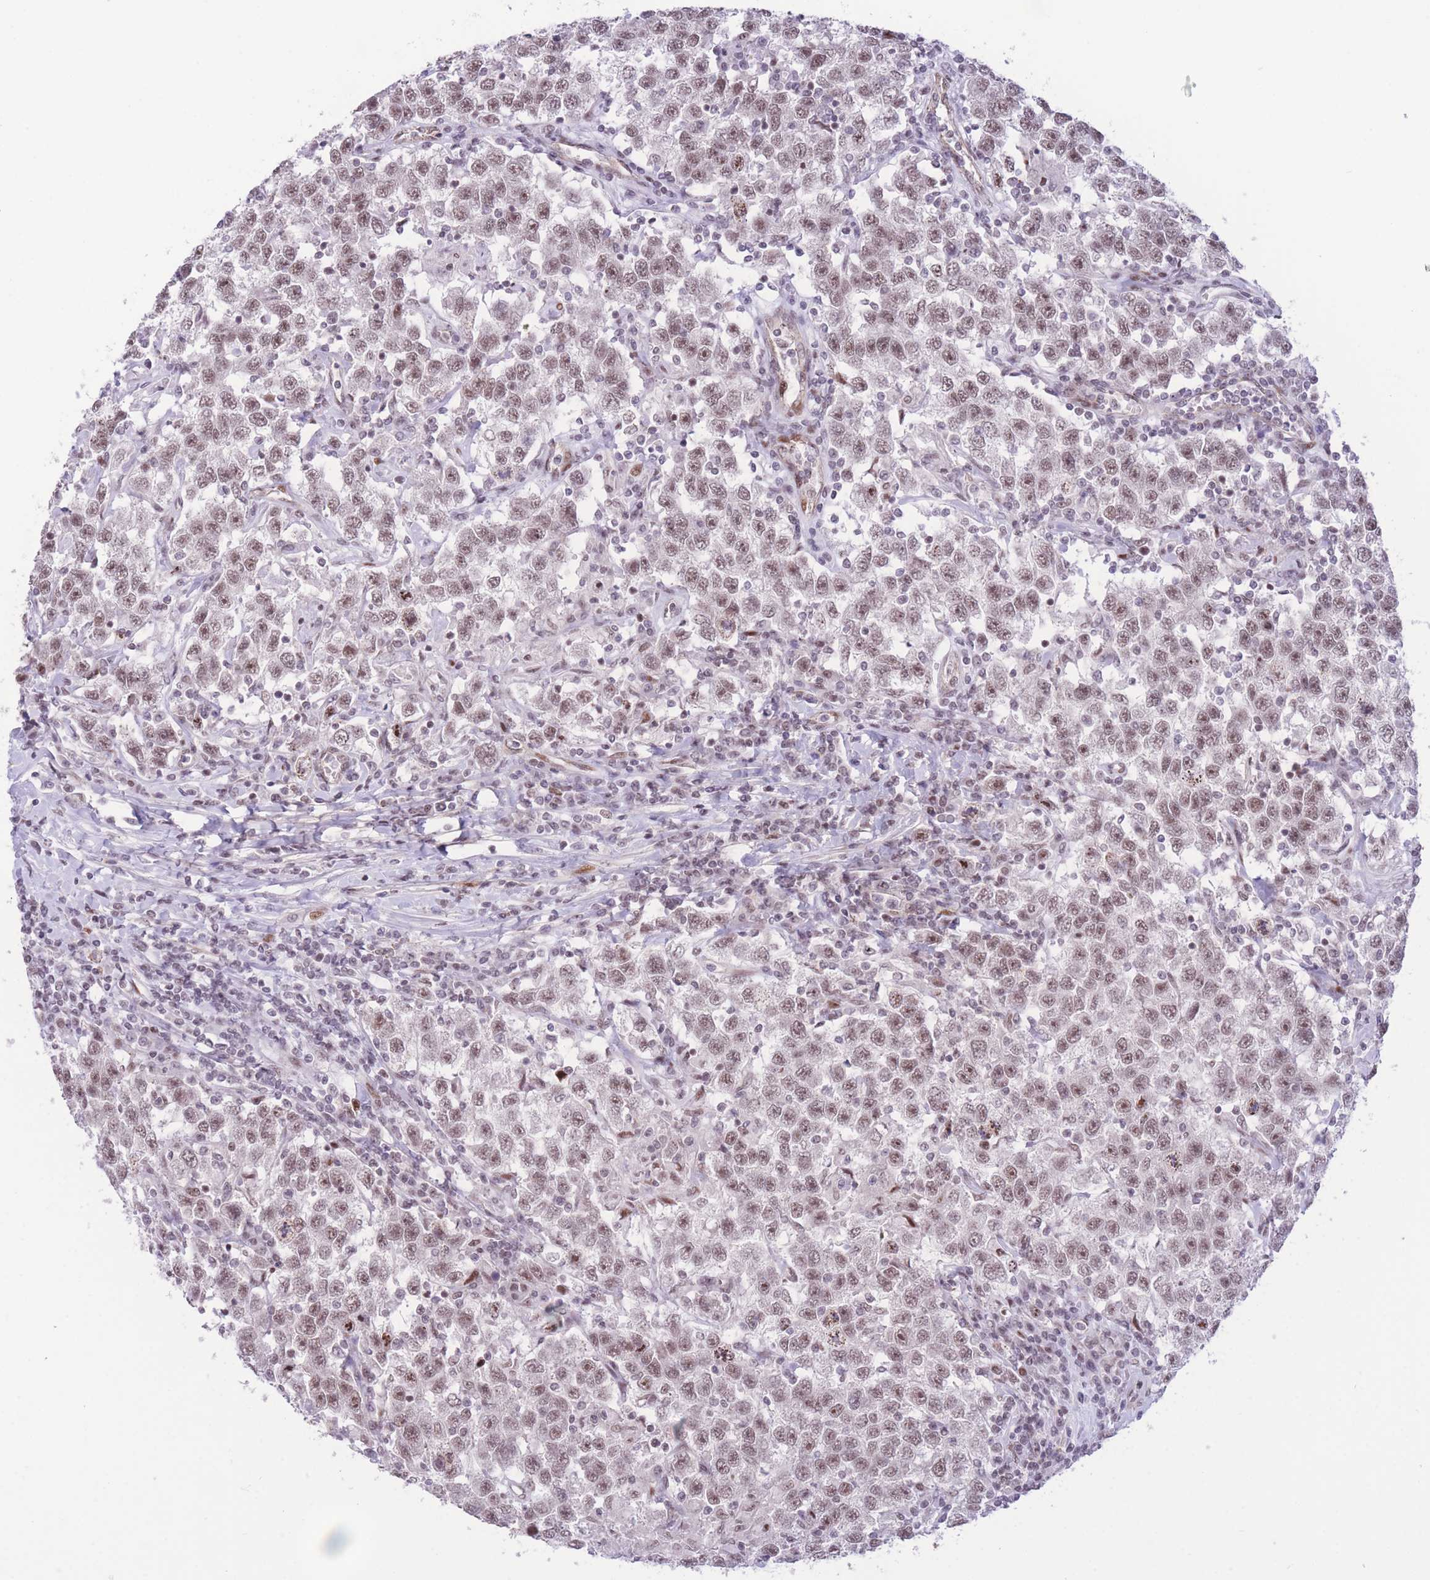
{"staining": {"intensity": "moderate", "quantity": ">75%", "location": "nuclear"}, "tissue": "testis cancer", "cell_type": "Tumor cells", "image_type": "cancer", "snomed": [{"axis": "morphology", "description": "Seminoma, NOS"}, {"axis": "topography", "description": "Testis"}], "caption": "Testis cancer (seminoma) stained with a brown dye exhibits moderate nuclear positive expression in approximately >75% of tumor cells.", "gene": "PCIF1", "patient": {"sex": "male", "age": 41}}